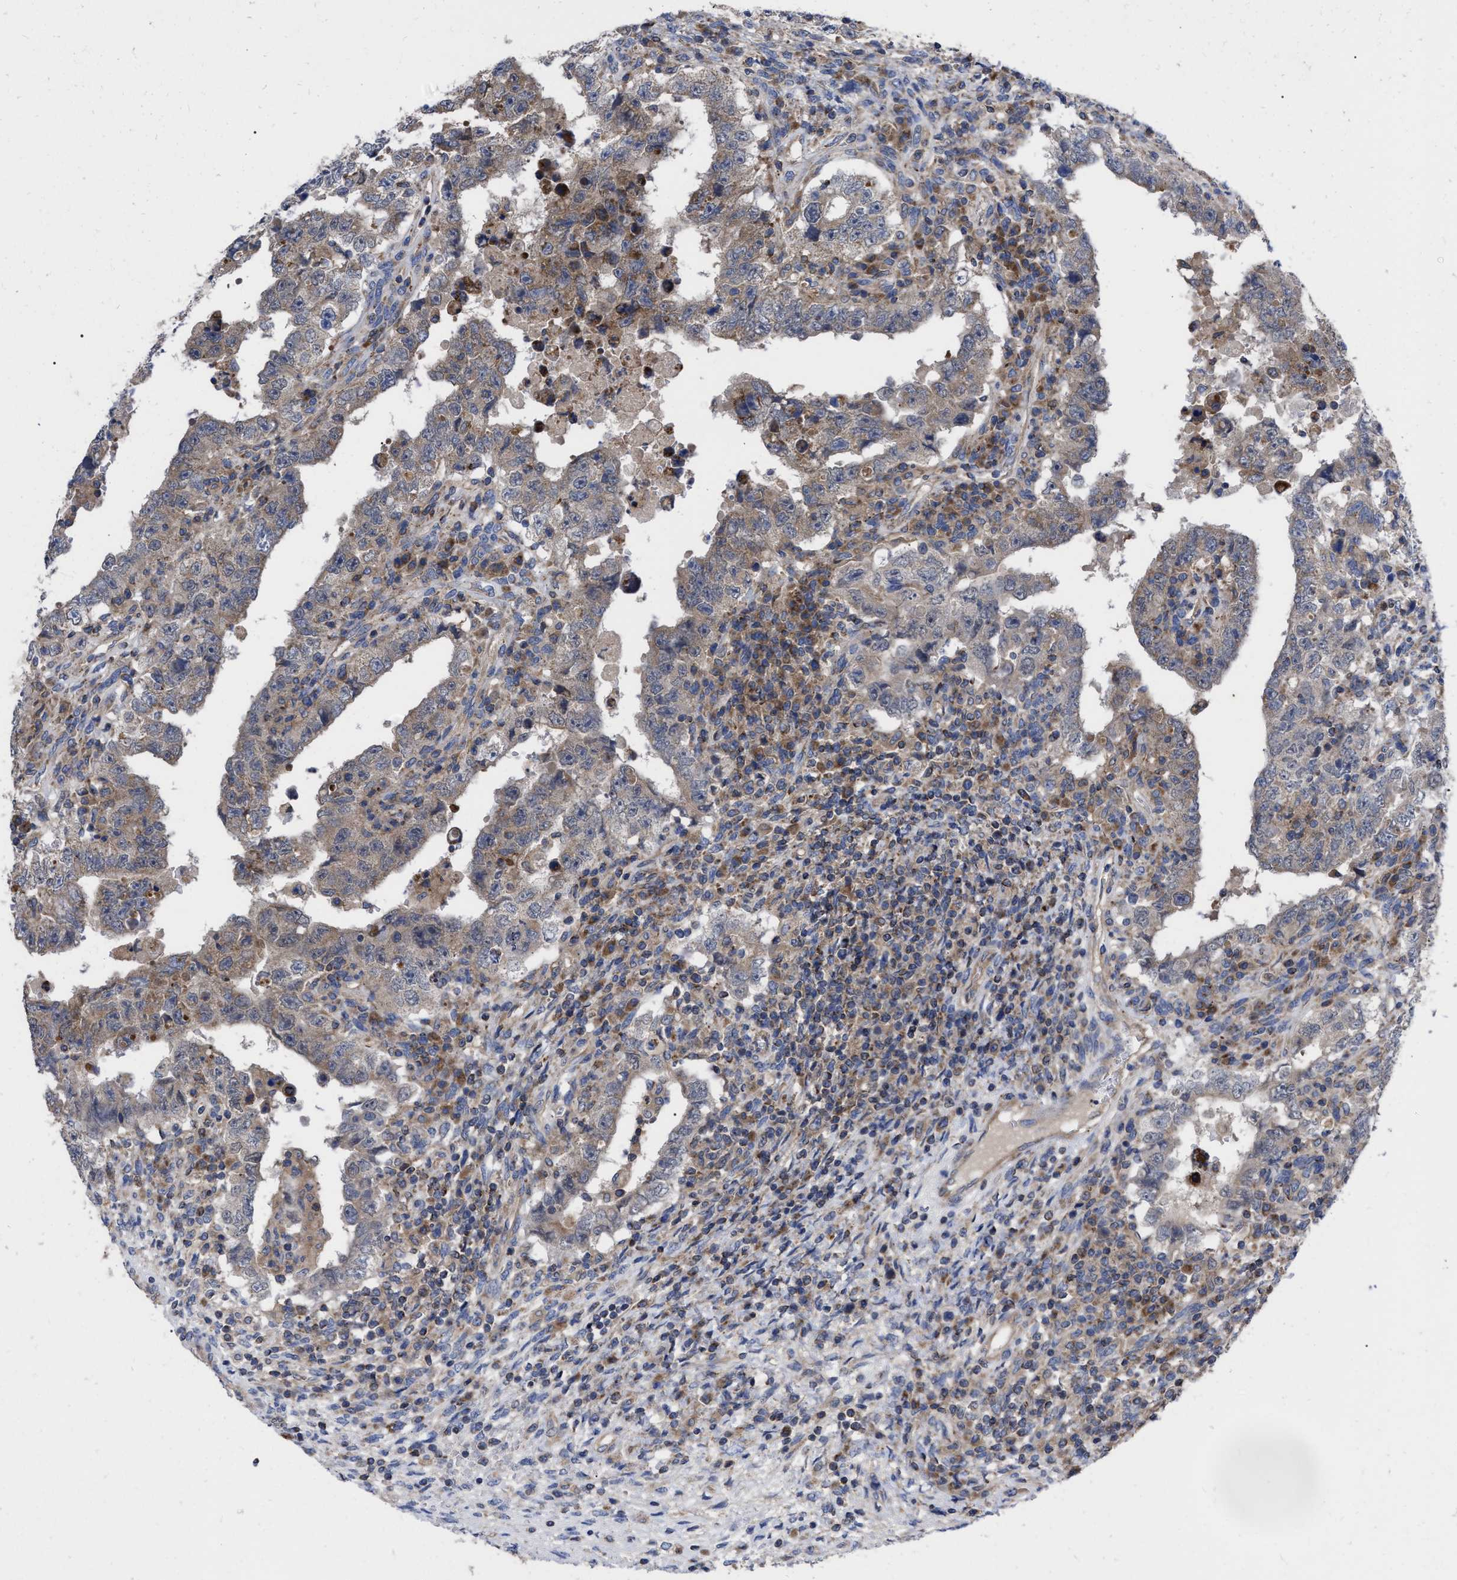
{"staining": {"intensity": "weak", "quantity": "25%-75%", "location": "cytoplasmic/membranous"}, "tissue": "testis cancer", "cell_type": "Tumor cells", "image_type": "cancer", "snomed": [{"axis": "morphology", "description": "Carcinoma, Embryonal, NOS"}, {"axis": "topography", "description": "Testis"}], "caption": "Testis cancer tissue reveals weak cytoplasmic/membranous staining in about 25%-75% of tumor cells, visualized by immunohistochemistry. (DAB (3,3'-diaminobenzidine) IHC with brightfield microscopy, high magnification).", "gene": "CDKN2C", "patient": {"sex": "male", "age": 26}}